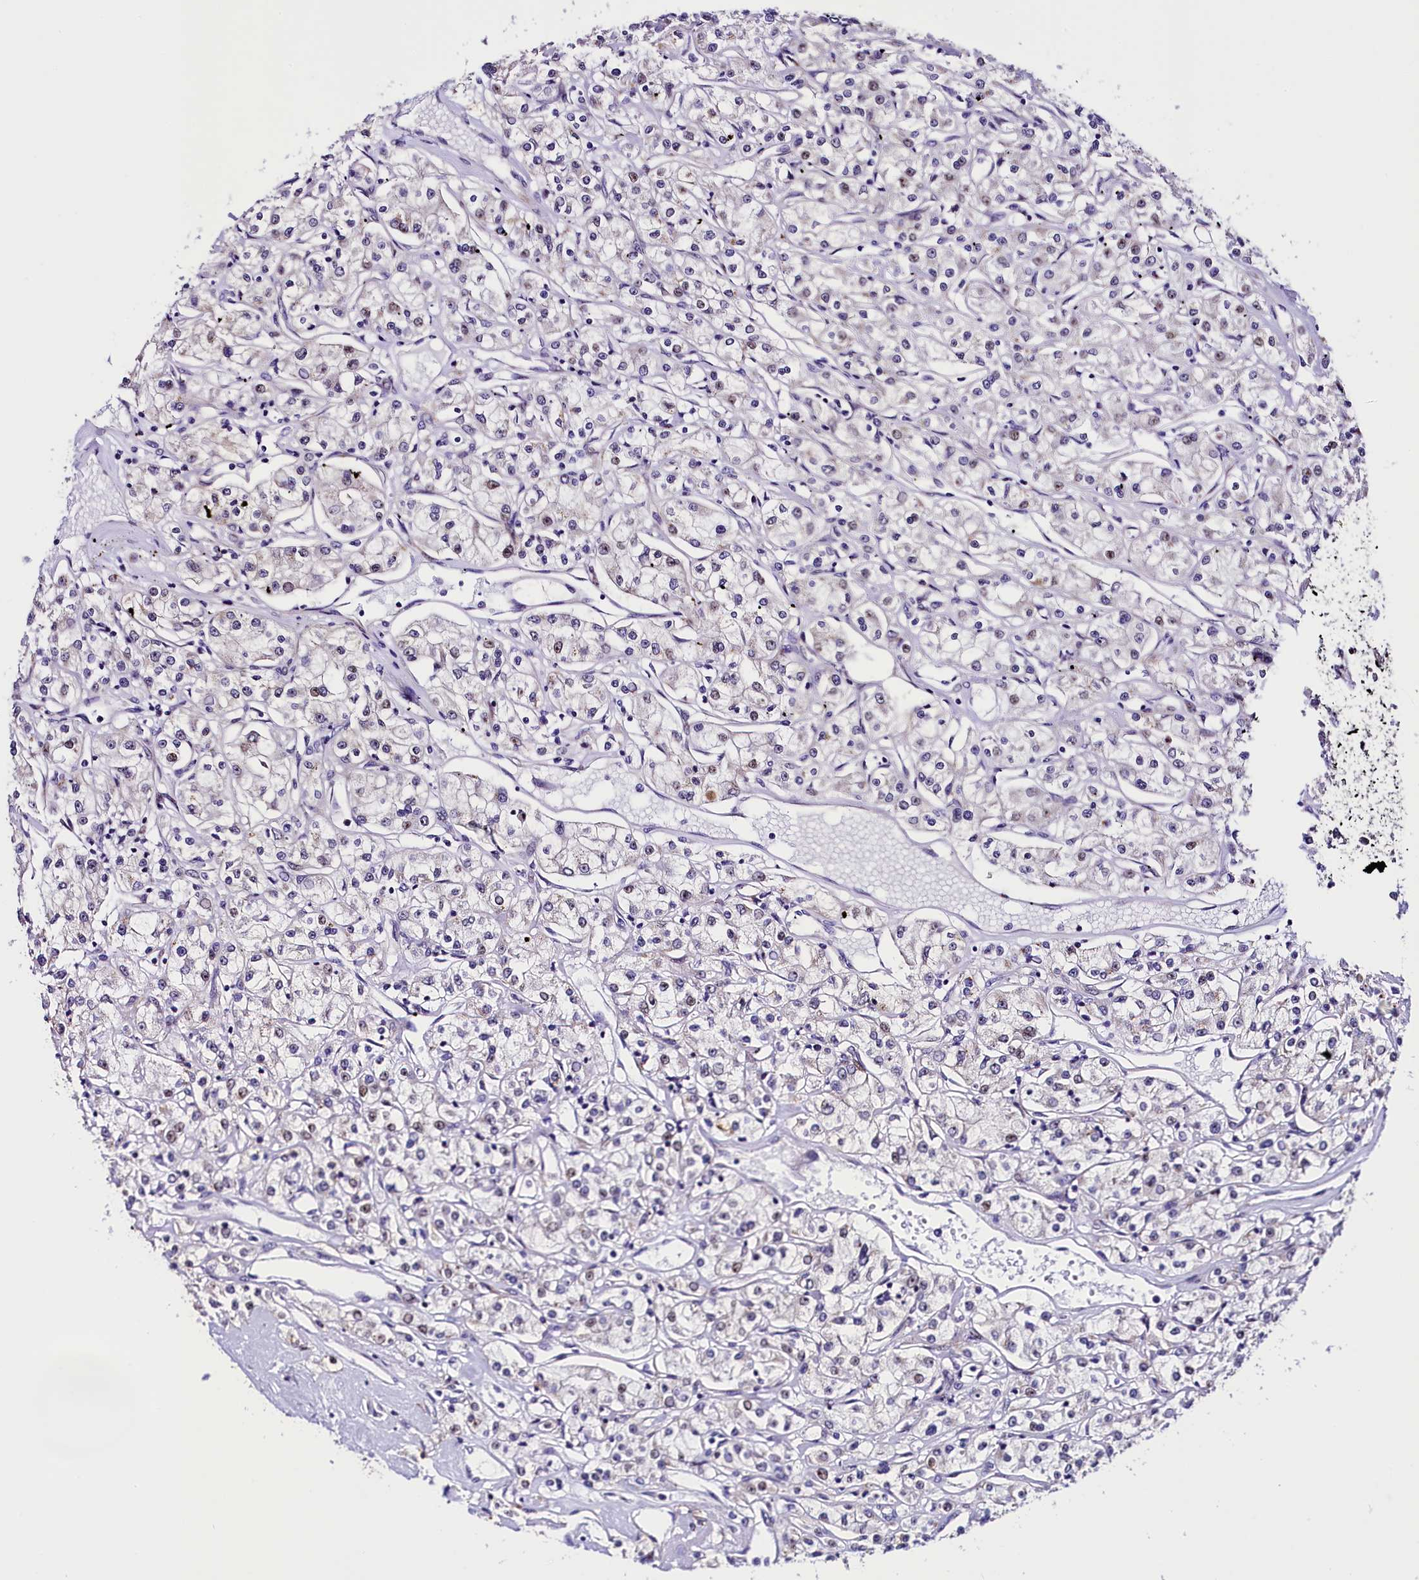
{"staining": {"intensity": "negative", "quantity": "none", "location": "none"}, "tissue": "renal cancer", "cell_type": "Tumor cells", "image_type": "cancer", "snomed": [{"axis": "morphology", "description": "Adenocarcinoma, NOS"}, {"axis": "topography", "description": "Kidney"}], "caption": "A high-resolution histopathology image shows IHC staining of adenocarcinoma (renal), which displays no significant positivity in tumor cells.", "gene": "TRMT112", "patient": {"sex": "female", "age": 59}}